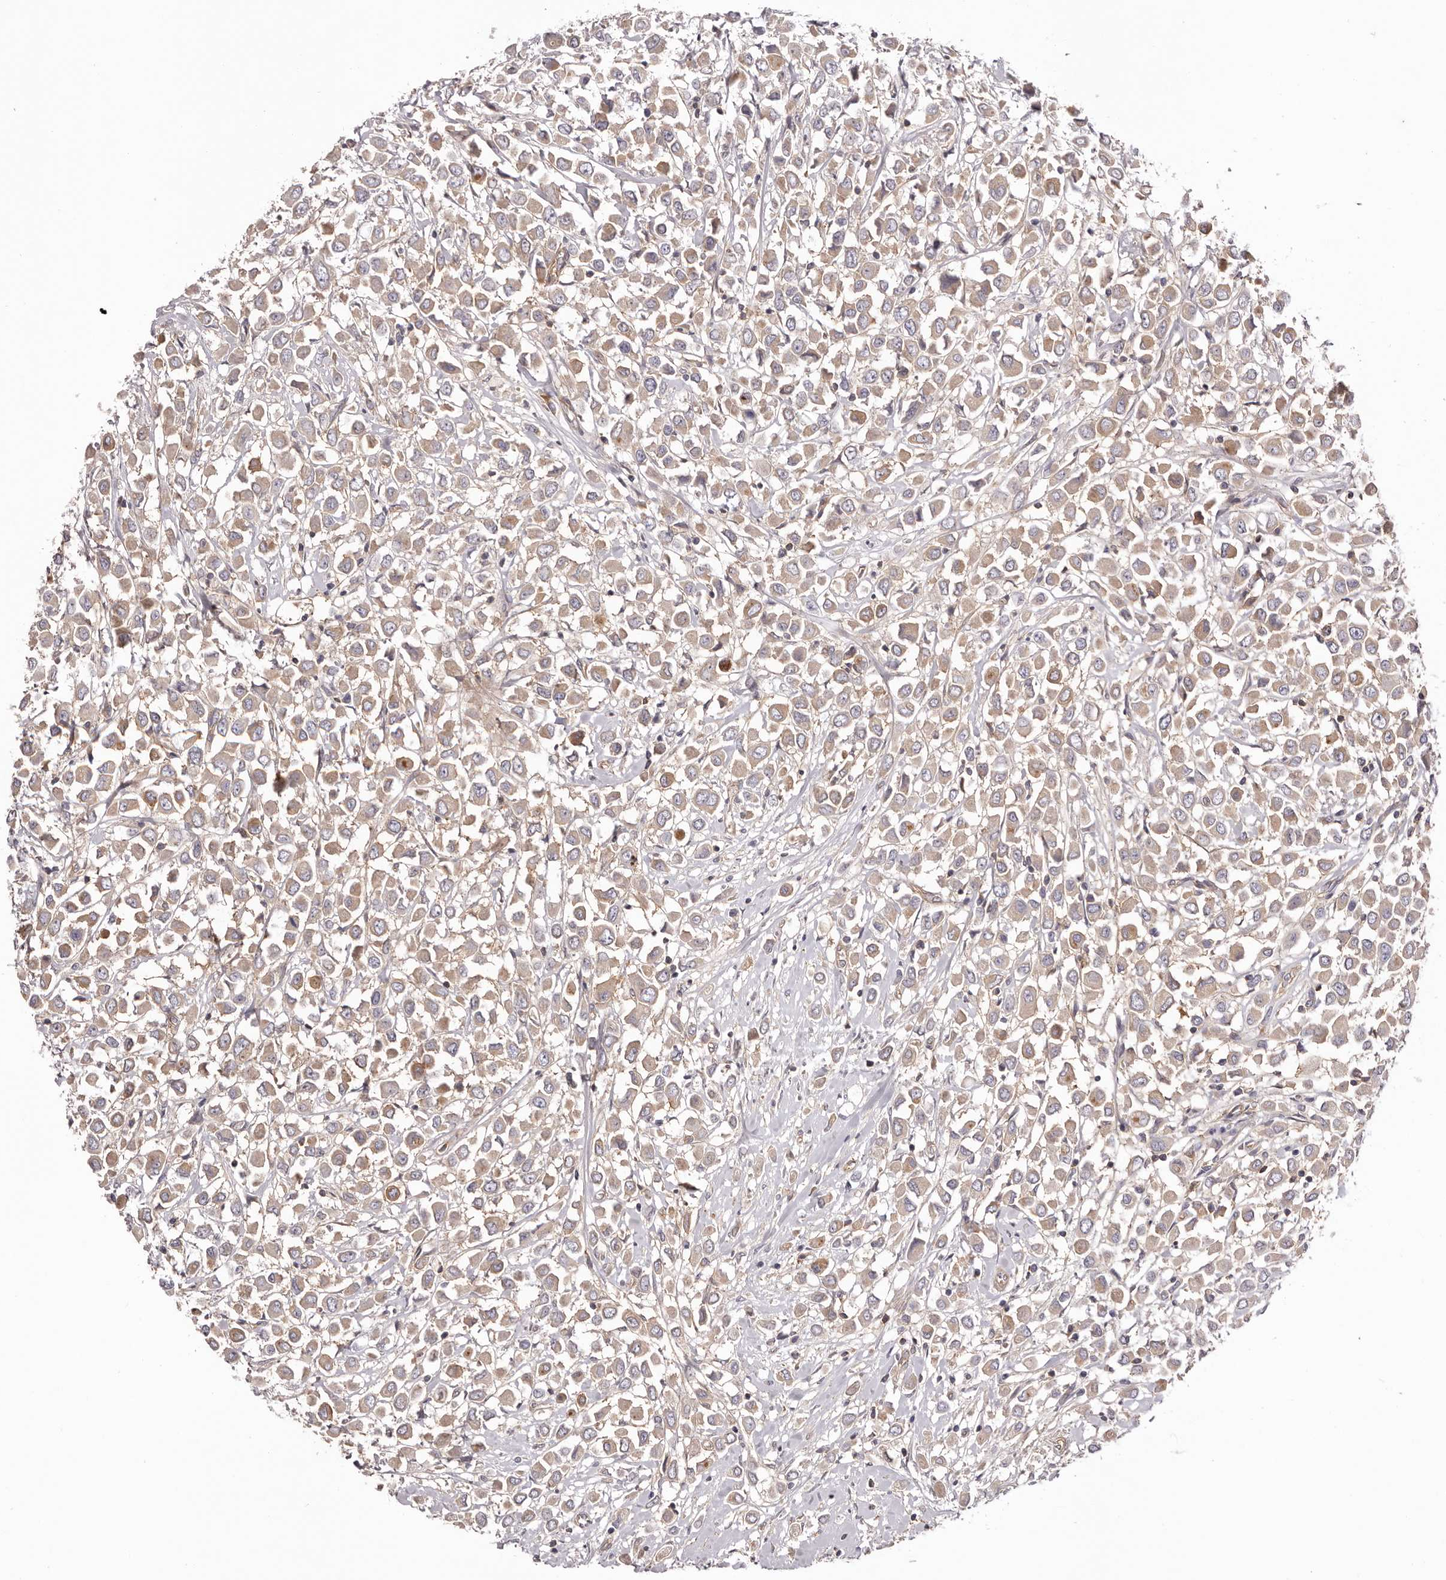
{"staining": {"intensity": "weak", "quantity": ">75%", "location": "cytoplasmic/membranous"}, "tissue": "breast cancer", "cell_type": "Tumor cells", "image_type": "cancer", "snomed": [{"axis": "morphology", "description": "Duct carcinoma"}, {"axis": "topography", "description": "Breast"}], "caption": "This image displays breast intraductal carcinoma stained with immunohistochemistry (IHC) to label a protein in brown. The cytoplasmic/membranous of tumor cells show weak positivity for the protein. Nuclei are counter-stained blue.", "gene": "DMRT2", "patient": {"sex": "female", "age": 61}}